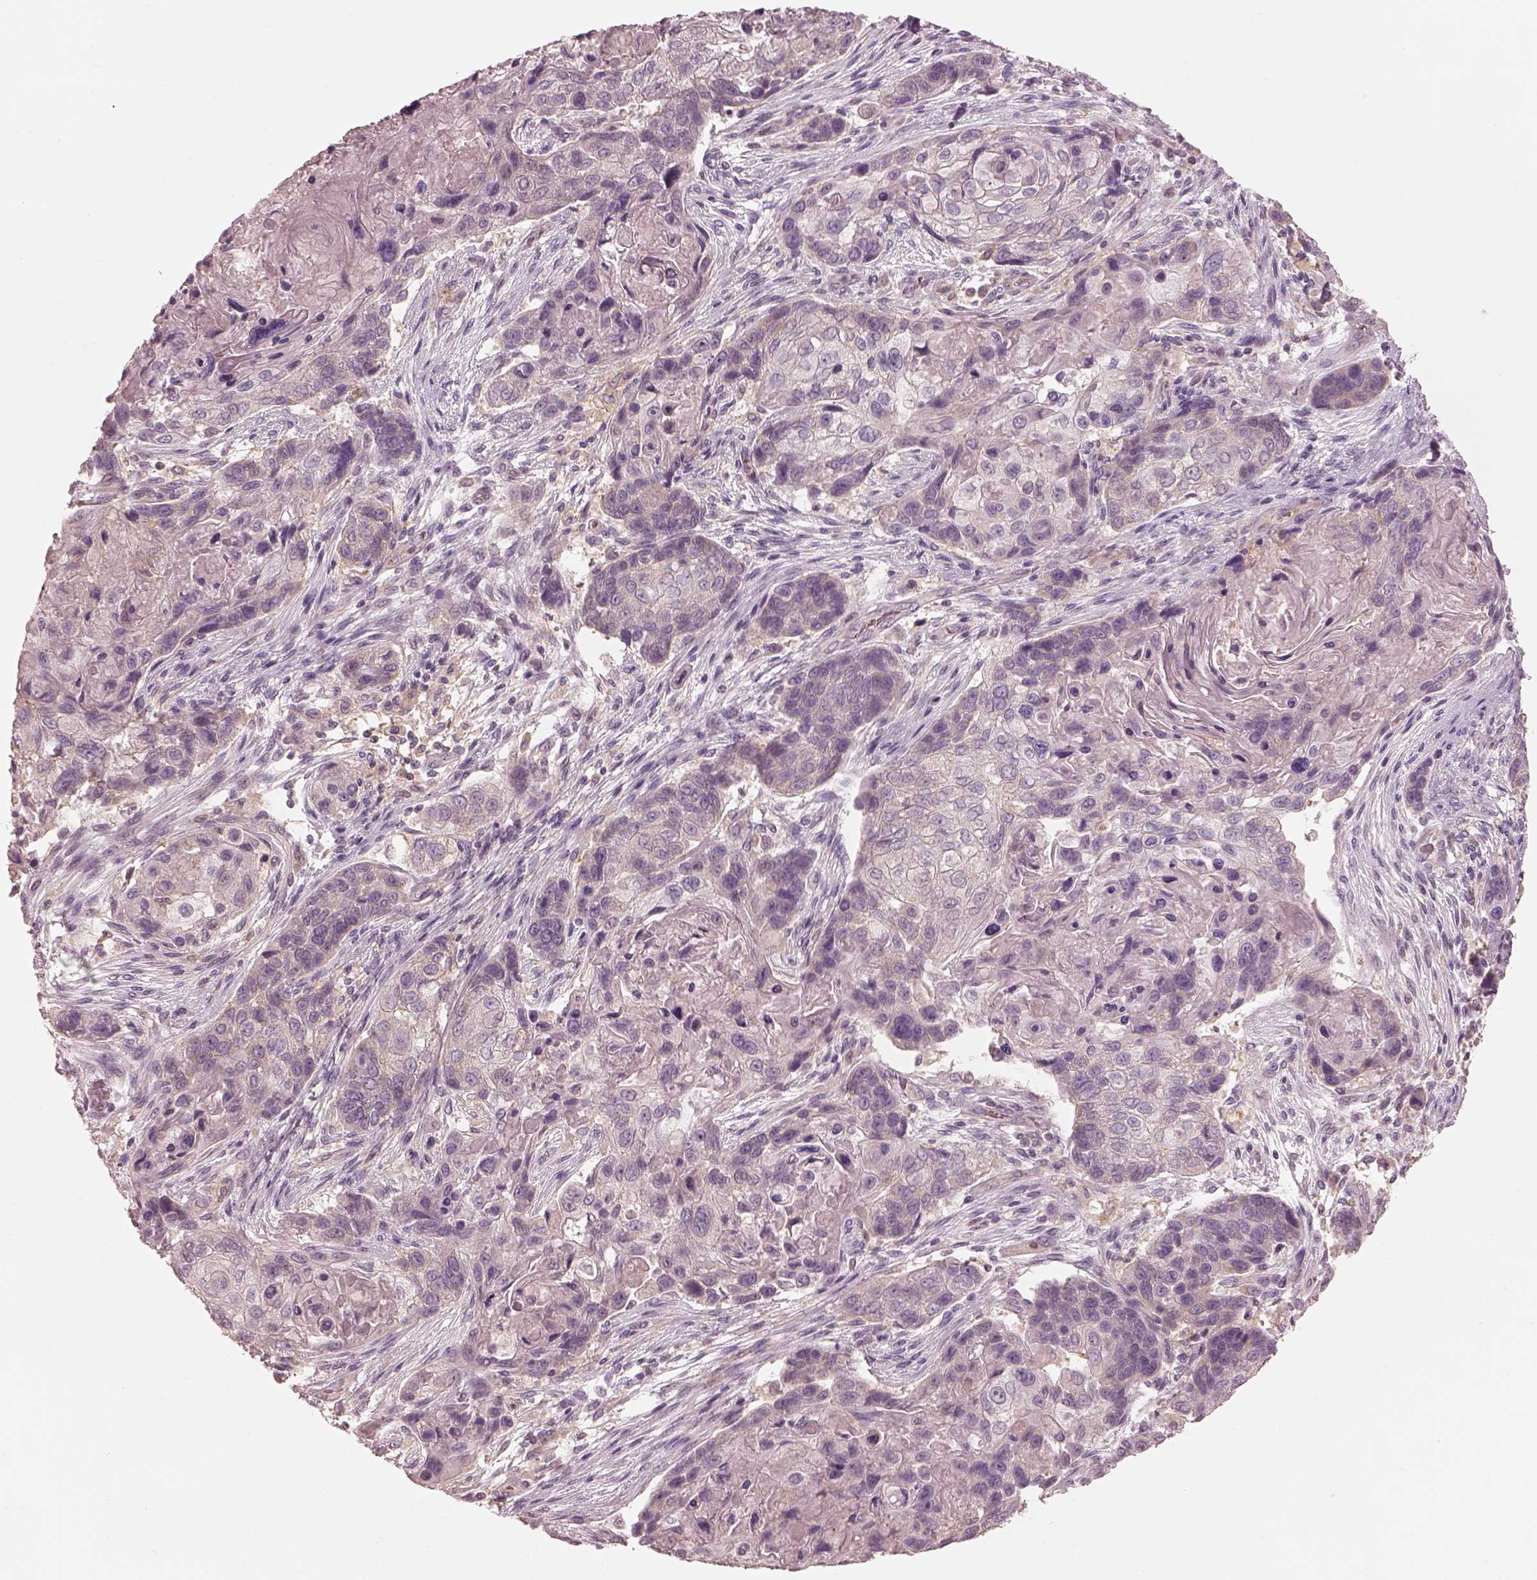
{"staining": {"intensity": "negative", "quantity": "none", "location": "none"}, "tissue": "lung cancer", "cell_type": "Tumor cells", "image_type": "cancer", "snomed": [{"axis": "morphology", "description": "Squamous cell carcinoma, NOS"}, {"axis": "topography", "description": "Lung"}], "caption": "A photomicrograph of human squamous cell carcinoma (lung) is negative for staining in tumor cells.", "gene": "PRKACG", "patient": {"sex": "male", "age": 69}}